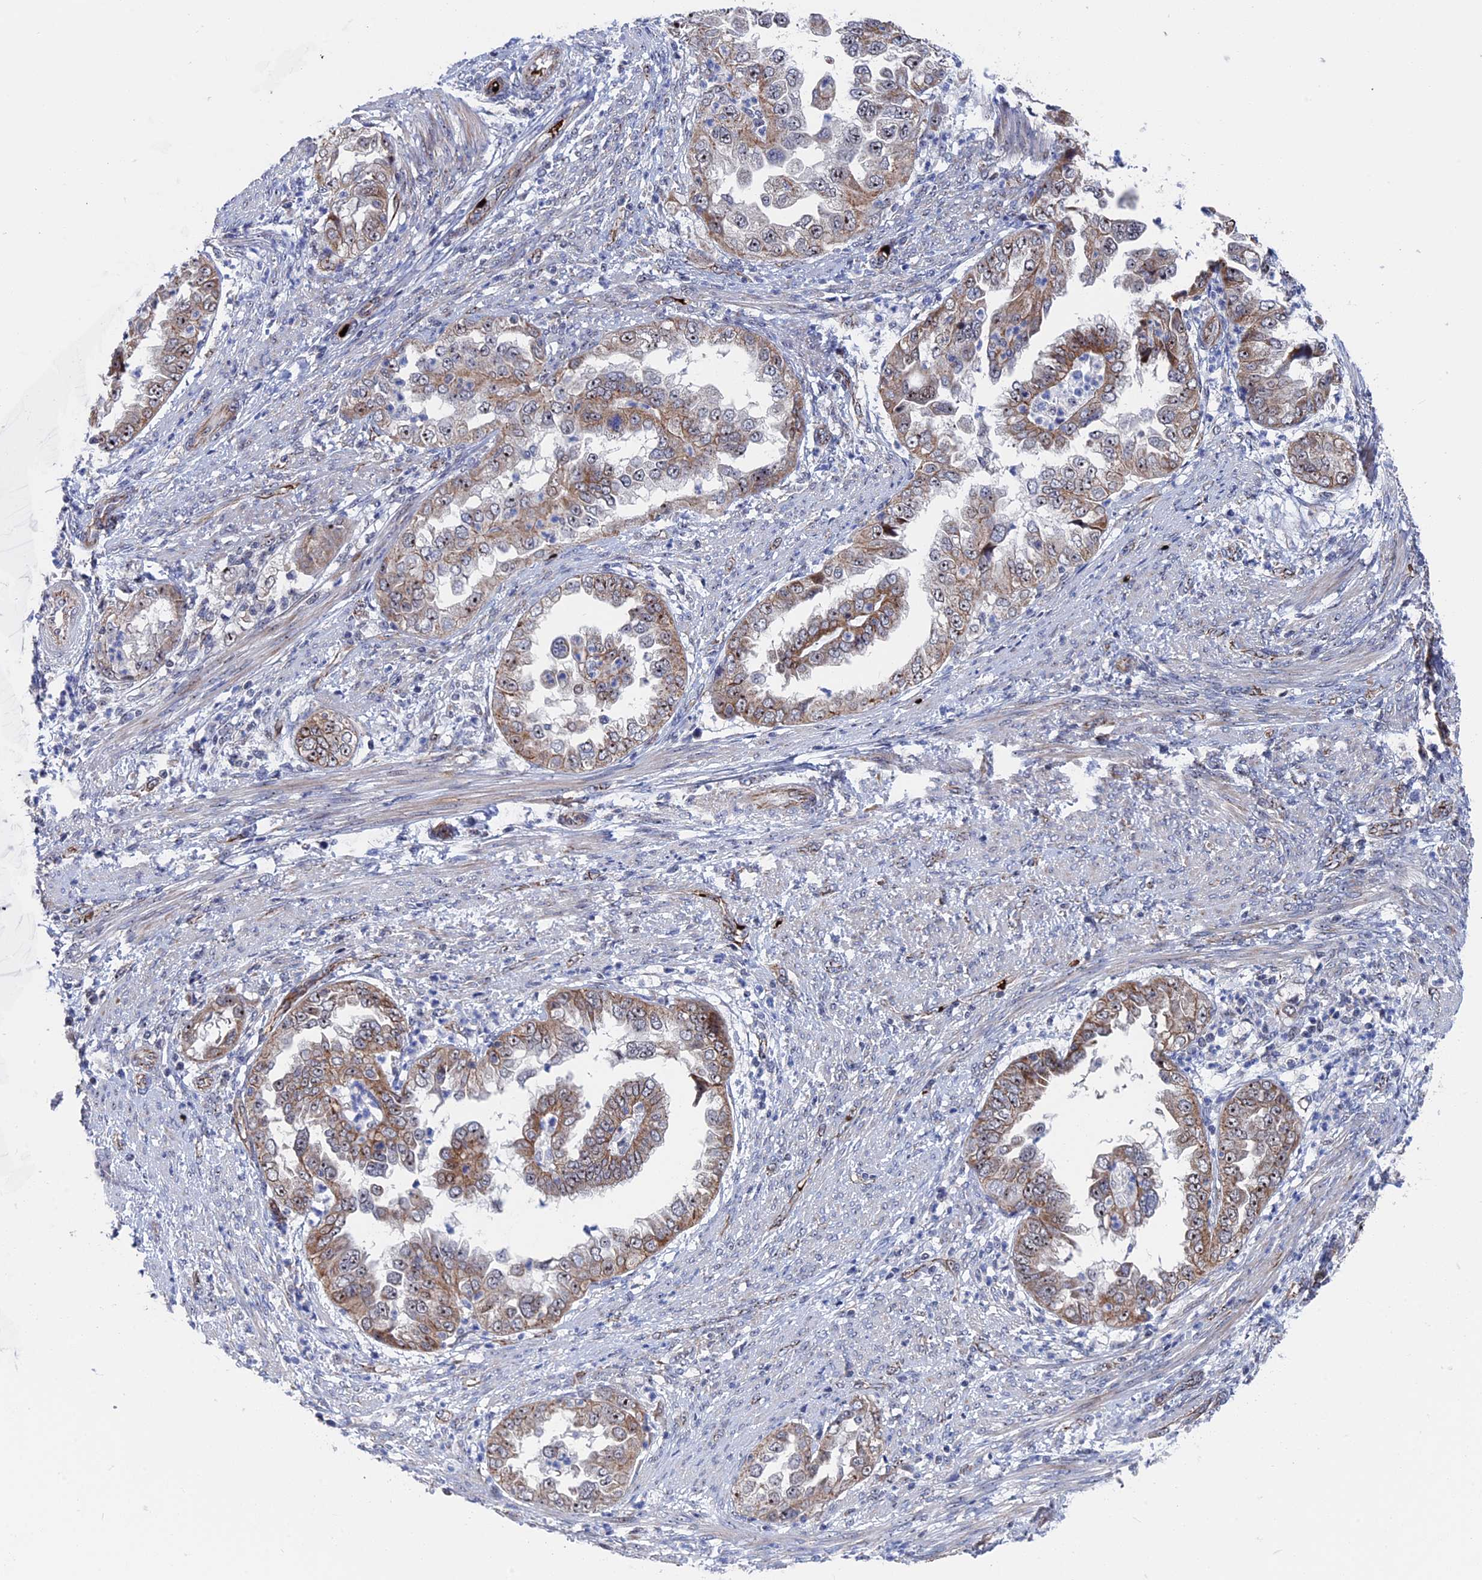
{"staining": {"intensity": "moderate", "quantity": "25%-75%", "location": "cytoplasmic/membranous,nuclear"}, "tissue": "endometrial cancer", "cell_type": "Tumor cells", "image_type": "cancer", "snomed": [{"axis": "morphology", "description": "Adenocarcinoma, NOS"}, {"axis": "topography", "description": "Endometrium"}], "caption": "A high-resolution photomicrograph shows immunohistochemistry staining of adenocarcinoma (endometrial), which demonstrates moderate cytoplasmic/membranous and nuclear positivity in approximately 25%-75% of tumor cells. The staining is performed using DAB brown chromogen to label protein expression. The nuclei are counter-stained blue using hematoxylin.", "gene": "EXOSC9", "patient": {"sex": "female", "age": 85}}